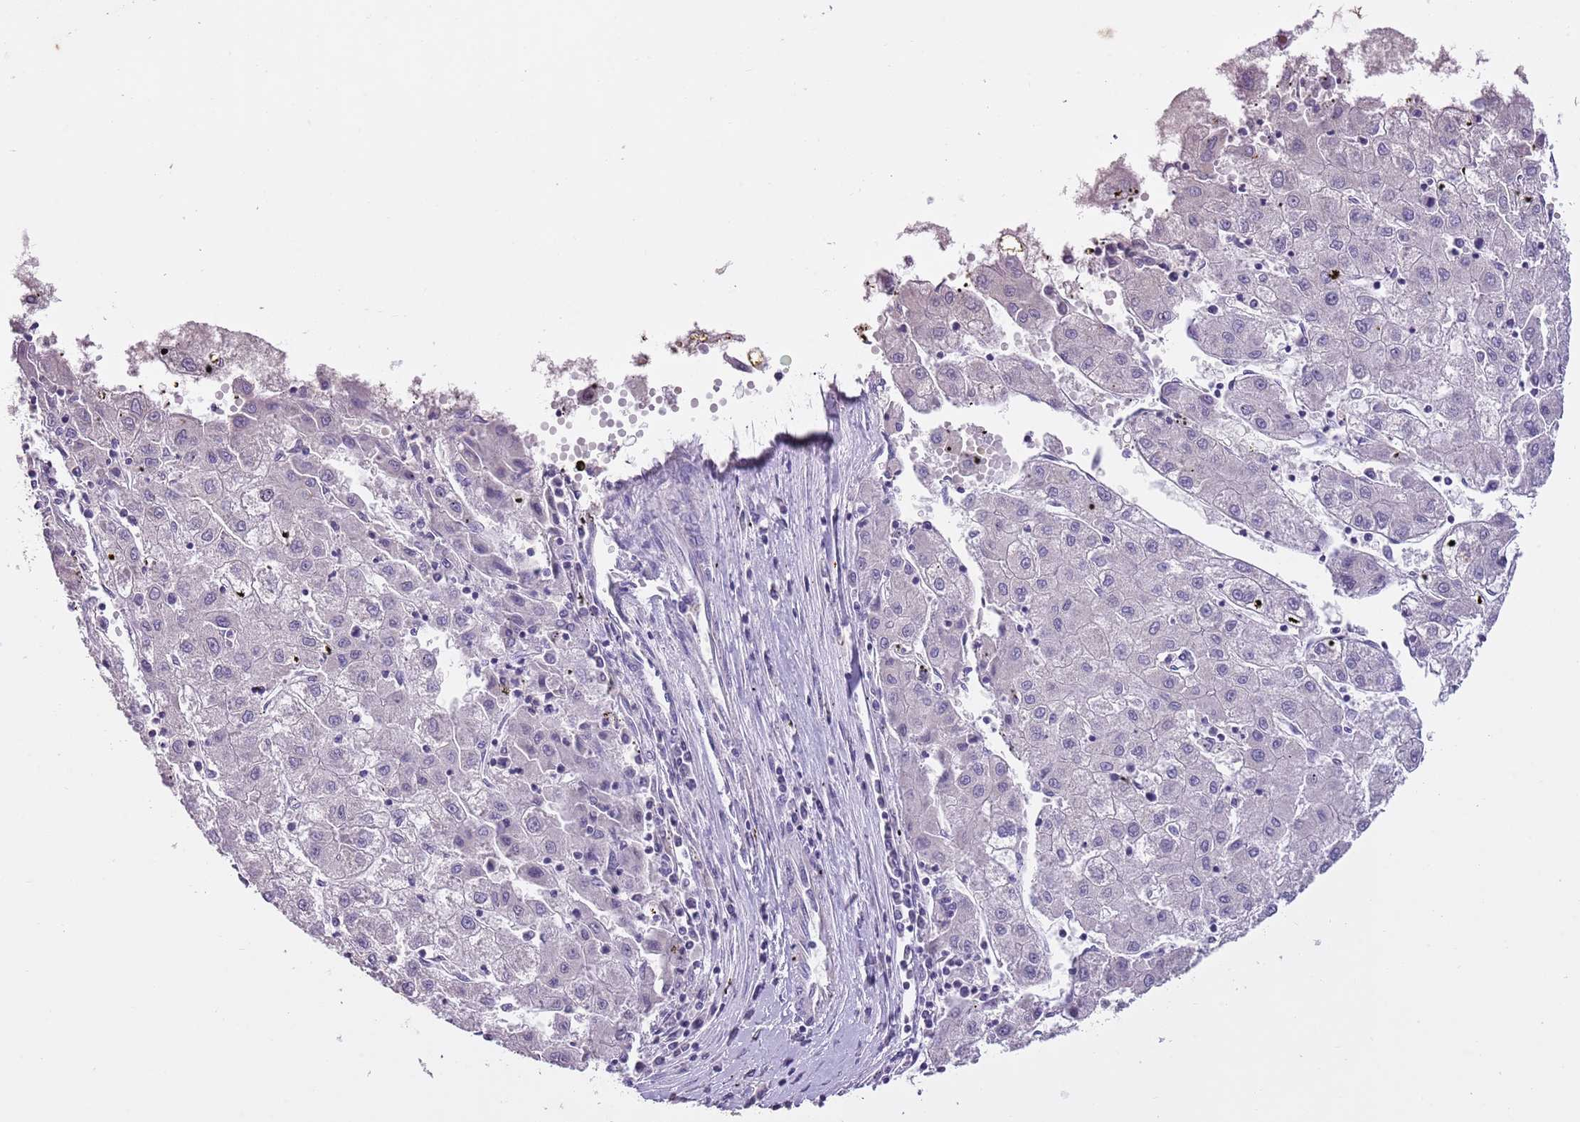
{"staining": {"intensity": "negative", "quantity": "none", "location": "none"}, "tissue": "liver cancer", "cell_type": "Tumor cells", "image_type": "cancer", "snomed": [{"axis": "morphology", "description": "Carcinoma, Hepatocellular, NOS"}, {"axis": "topography", "description": "Liver"}], "caption": "Tumor cells show no significant positivity in liver hepatocellular carcinoma.", "gene": "SLC35E3", "patient": {"sex": "male", "age": 72}}